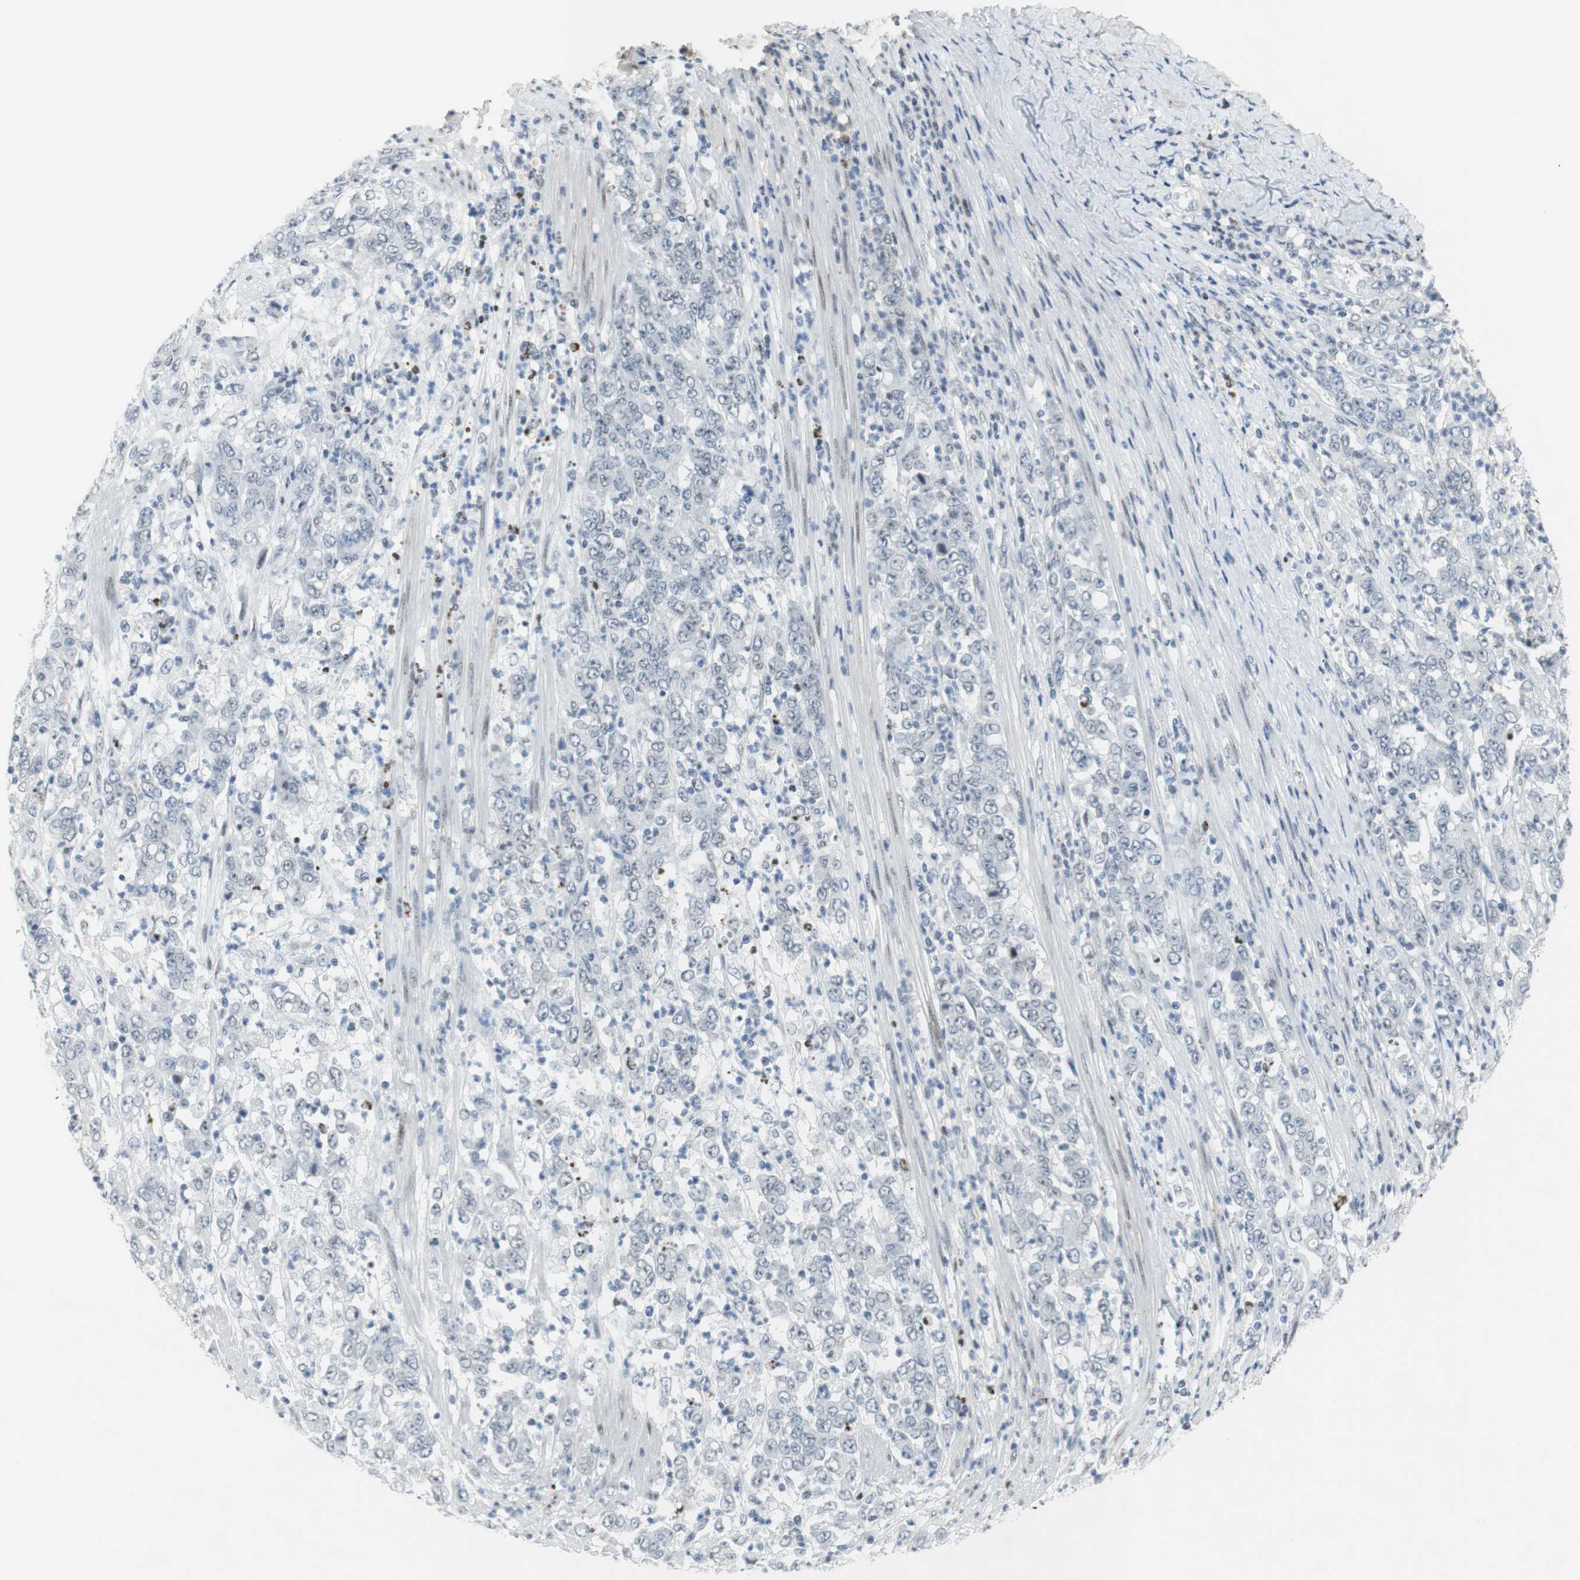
{"staining": {"intensity": "negative", "quantity": "none", "location": "none"}, "tissue": "stomach cancer", "cell_type": "Tumor cells", "image_type": "cancer", "snomed": [{"axis": "morphology", "description": "Adenocarcinoma, NOS"}, {"axis": "topography", "description": "Stomach, lower"}], "caption": "The IHC histopathology image has no significant staining in tumor cells of adenocarcinoma (stomach) tissue.", "gene": "BMI1", "patient": {"sex": "female", "age": 71}}